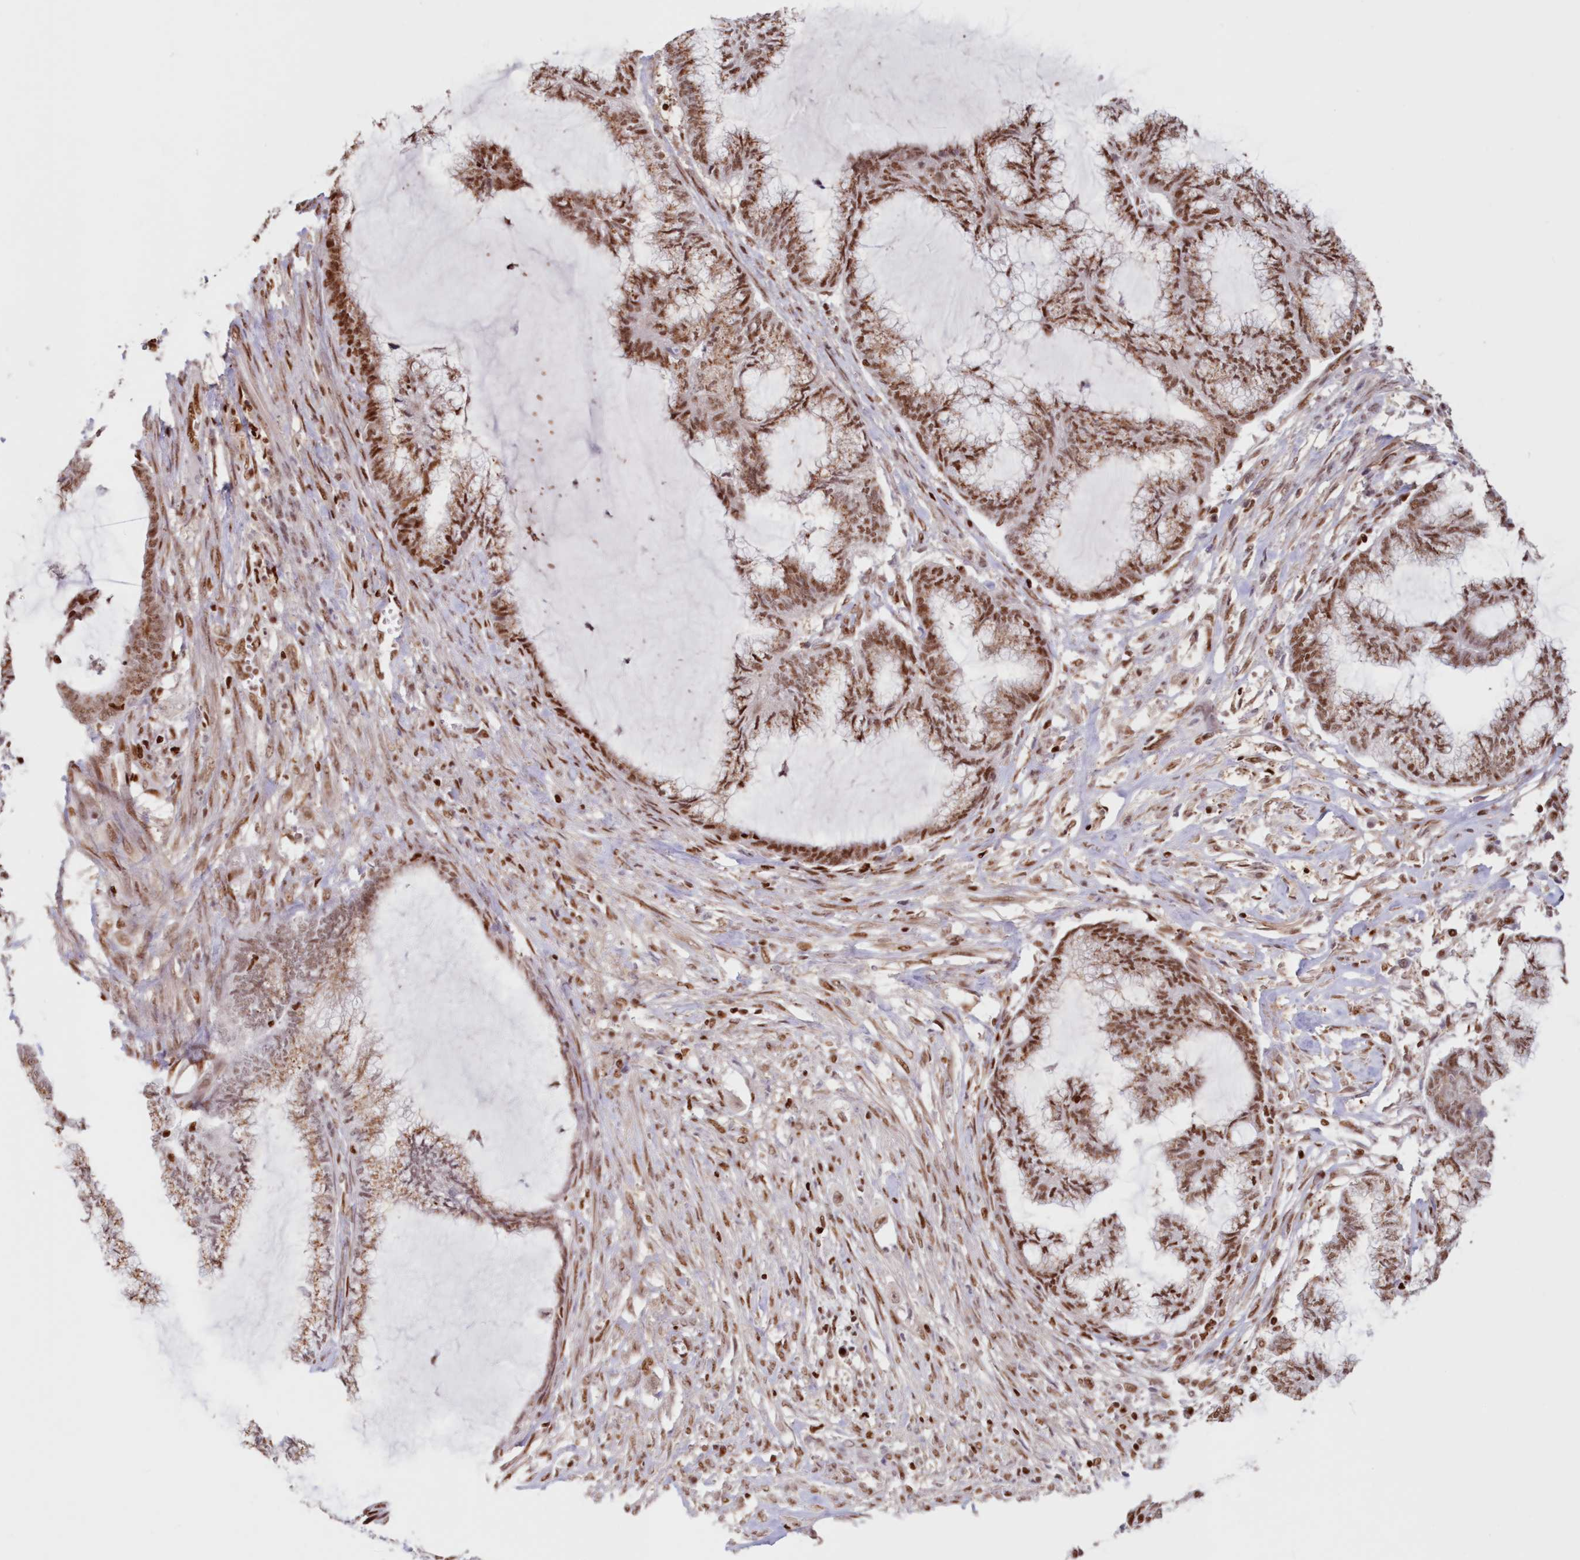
{"staining": {"intensity": "moderate", "quantity": ">75%", "location": "cytoplasmic/membranous,nuclear"}, "tissue": "endometrial cancer", "cell_type": "Tumor cells", "image_type": "cancer", "snomed": [{"axis": "morphology", "description": "Adenocarcinoma, NOS"}, {"axis": "topography", "description": "Endometrium"}], "caption": "A medium amount of moderate cytoplasmic/membranous and nuclear expression is appreciated in about >75% of tumor cells in adenocarcinoma (endometrial) tissue. Using DAB (3,3'-diaminobenzidine) (brown) and hematoxylin (blue) stains, captured at high magnification using brightfield microscopy.", "gene": "POLR2B", "patient": {"sex": "female", "age": 86}}